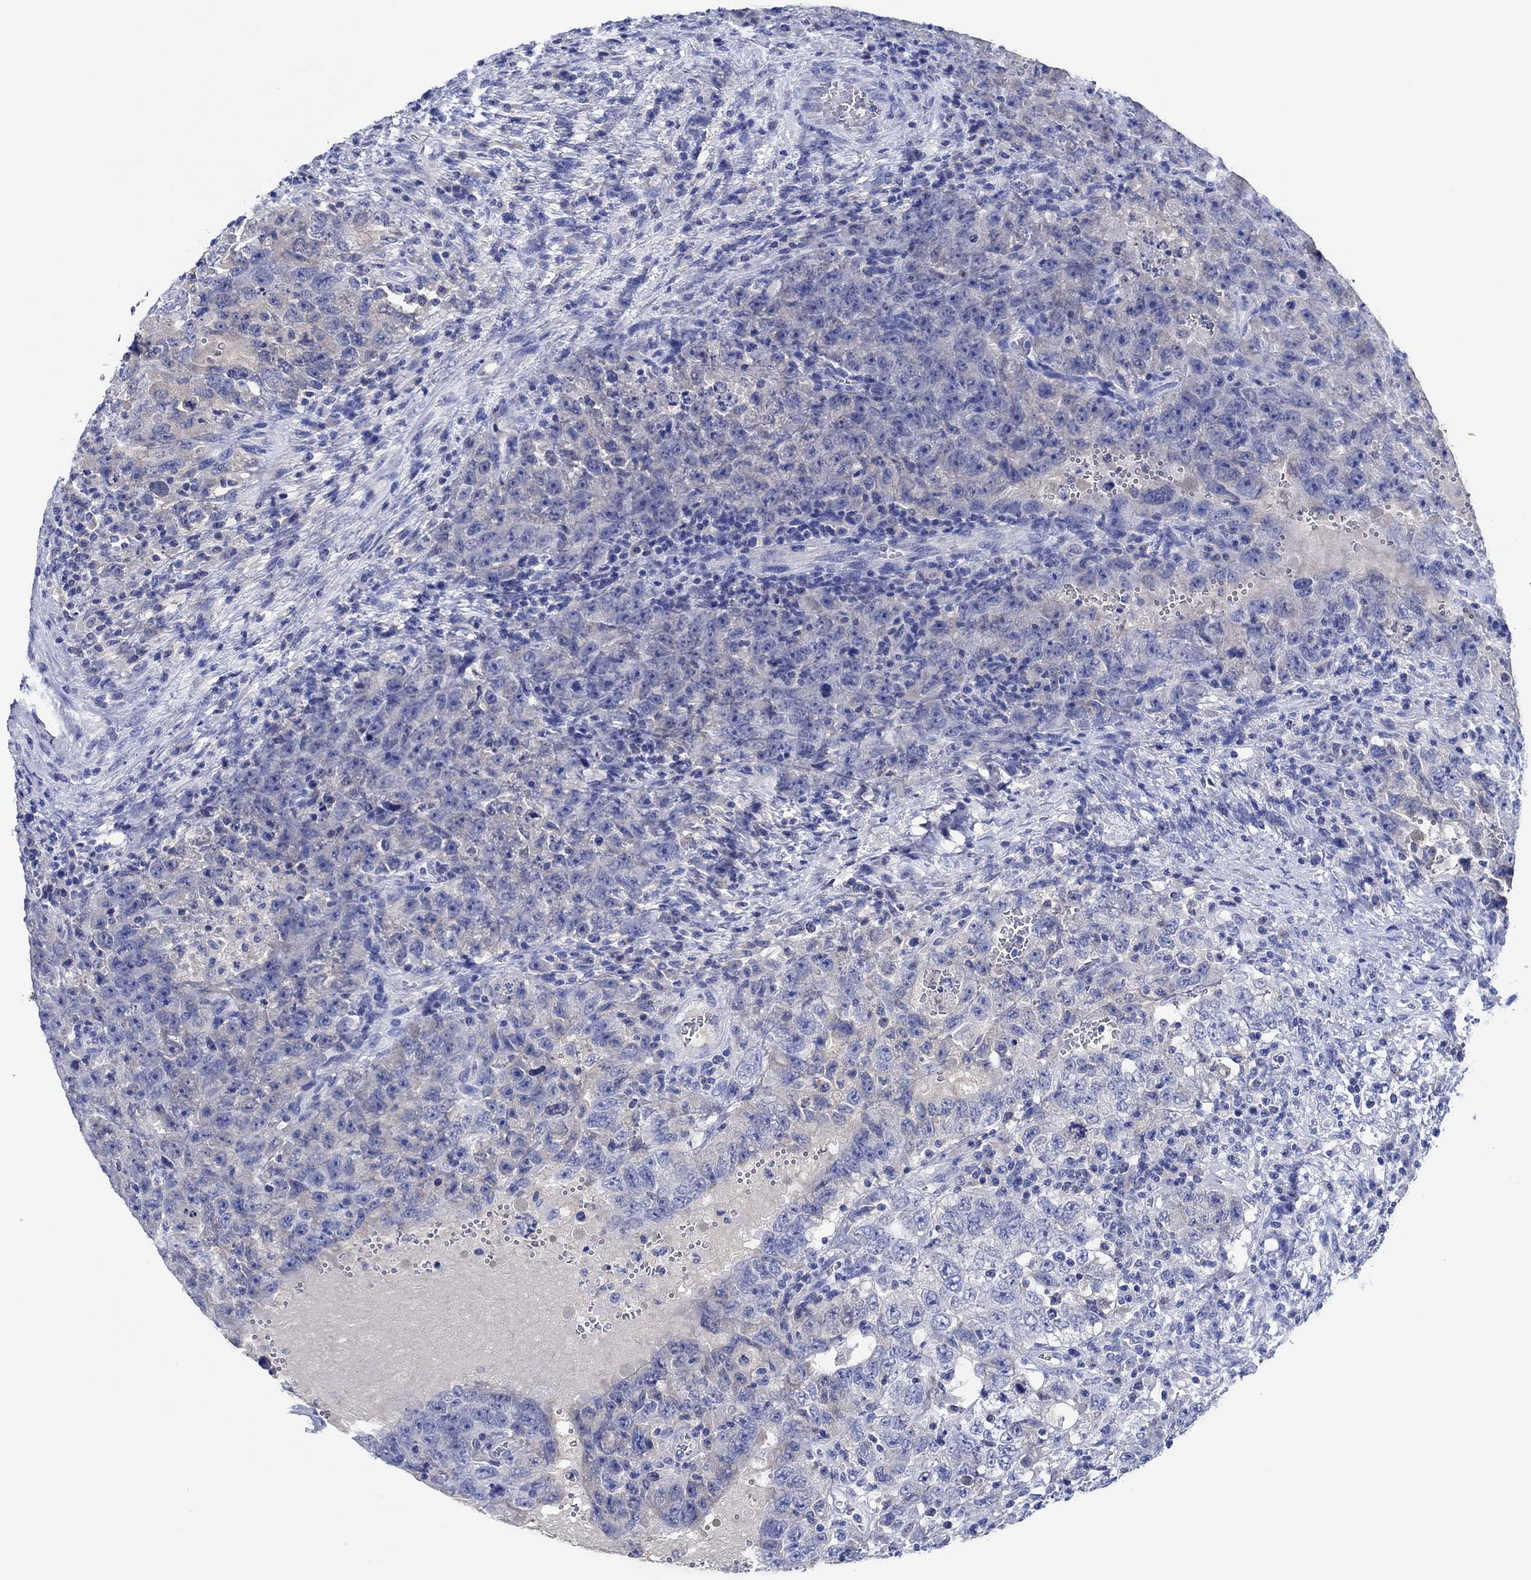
{"staining": {"intensity": "negative", "quantity": "none", "location": "none"}, "tissue": "testis cancer", "cell_type": "Tumor cells", "image_type": "cancer", "snomed": [{"axis": "morphology", "description": "Carcinoma, Embryonal, NOS"}, {"axis": "topography", "description": "Testis"}], "caption": "DAB (3,3'-diaminobenzidine) immunohistochemical staining of testis embryonal carcinoma reveals no significant staining in tumor cells.", "gene": "CPNE6", "patient": {"sex": "male", "age": 26}}